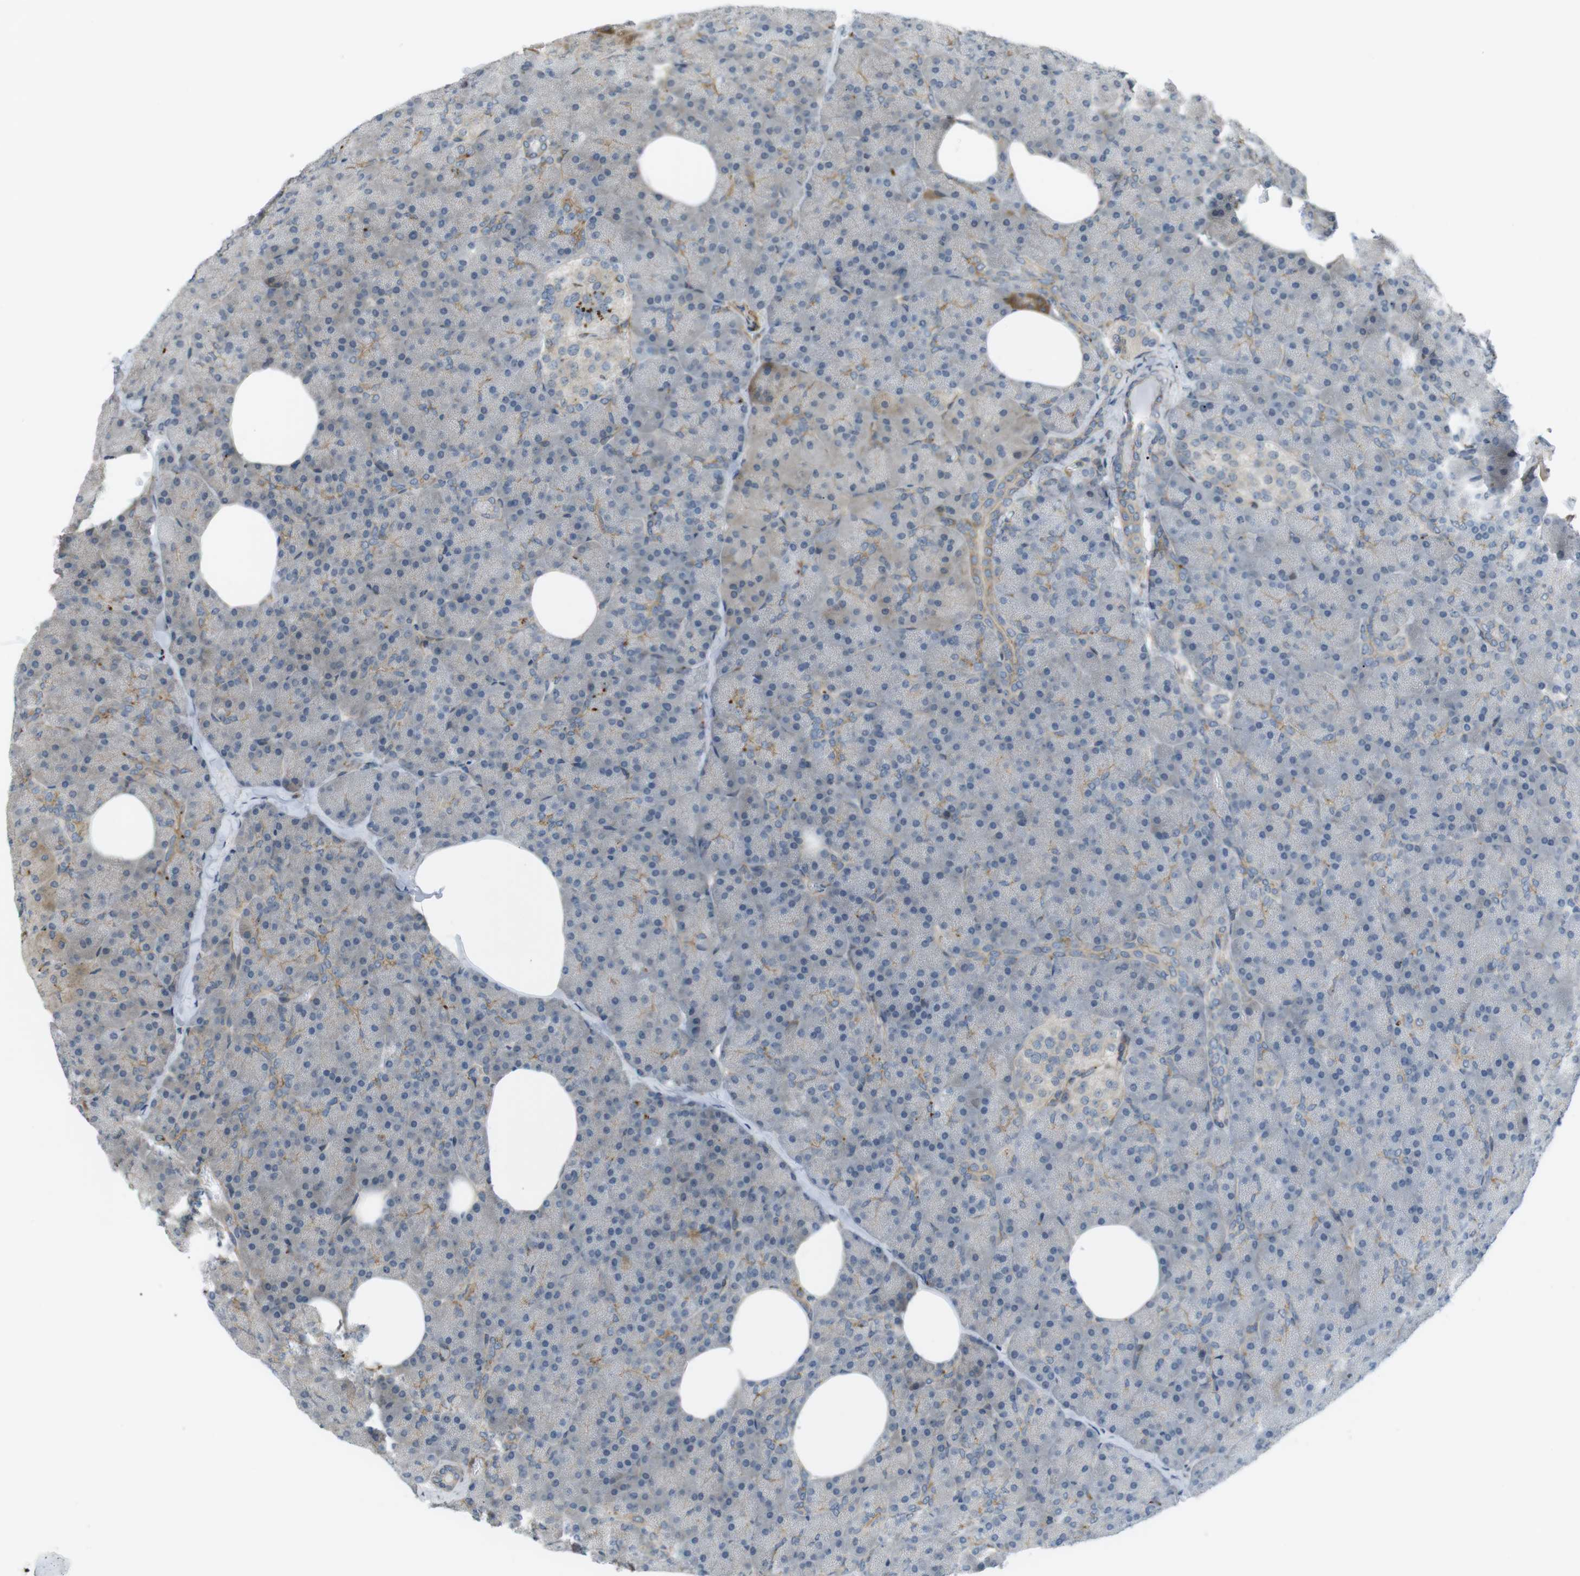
{"staining": {"intensity": "weak", "quantity": "<25%", "location": "cytoplasmic/membranous"}, "tissue": "pancreas", "cell_type": "Exocrine glandular cells", "image_type": "normal", "snomed": [{"axis": "morphology", "description": "Normal tissue, NOS"}, {"axis": "topography", "description": "Pancreas"}], "caption": "Immunohistochemical staining of normal pancreas exhibits no significant positivity in exocrine glandular cells.", "gene": "KANK2", "patient": {"sex": "female", "age": 35}}